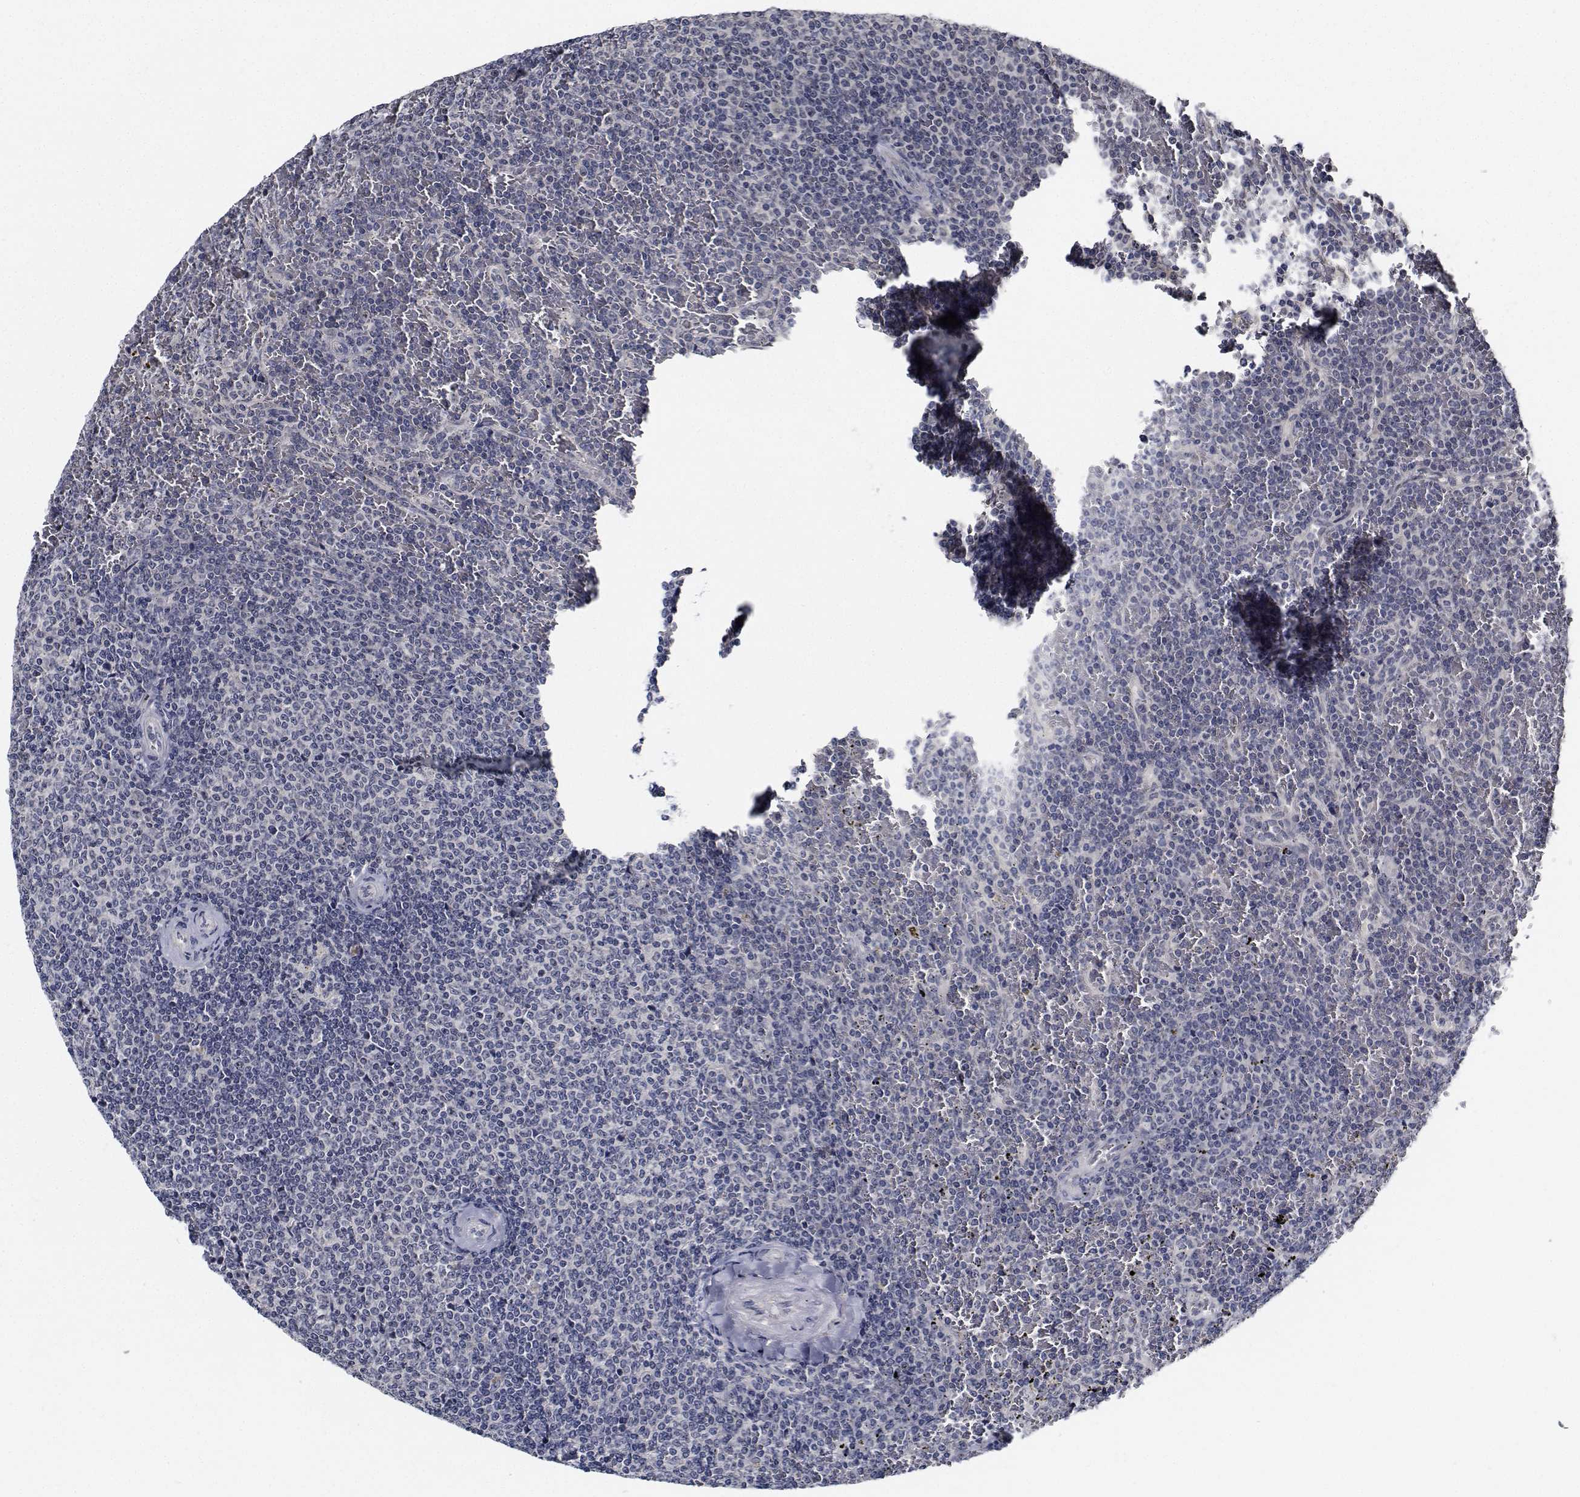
{"staining": {"intensity": "negative", "quantity": "none", "location": "none"}, "tissue": "lymphoma", "cell_type": "Tumor cells", "image_type": "cancer", "snomed": [{"axis": "morphology", "description": "Malignant lymphoma, non-Hodgkin's type, Low grade"}, {"axis": "topography", "description": "Spleen"}], "caption": "The histopathology image reveals no staining of tumor cells in lymphoma. Nuclei are stained in blue.", "gene": "NVL", "patient": {"sex": "female", "age": 77}}